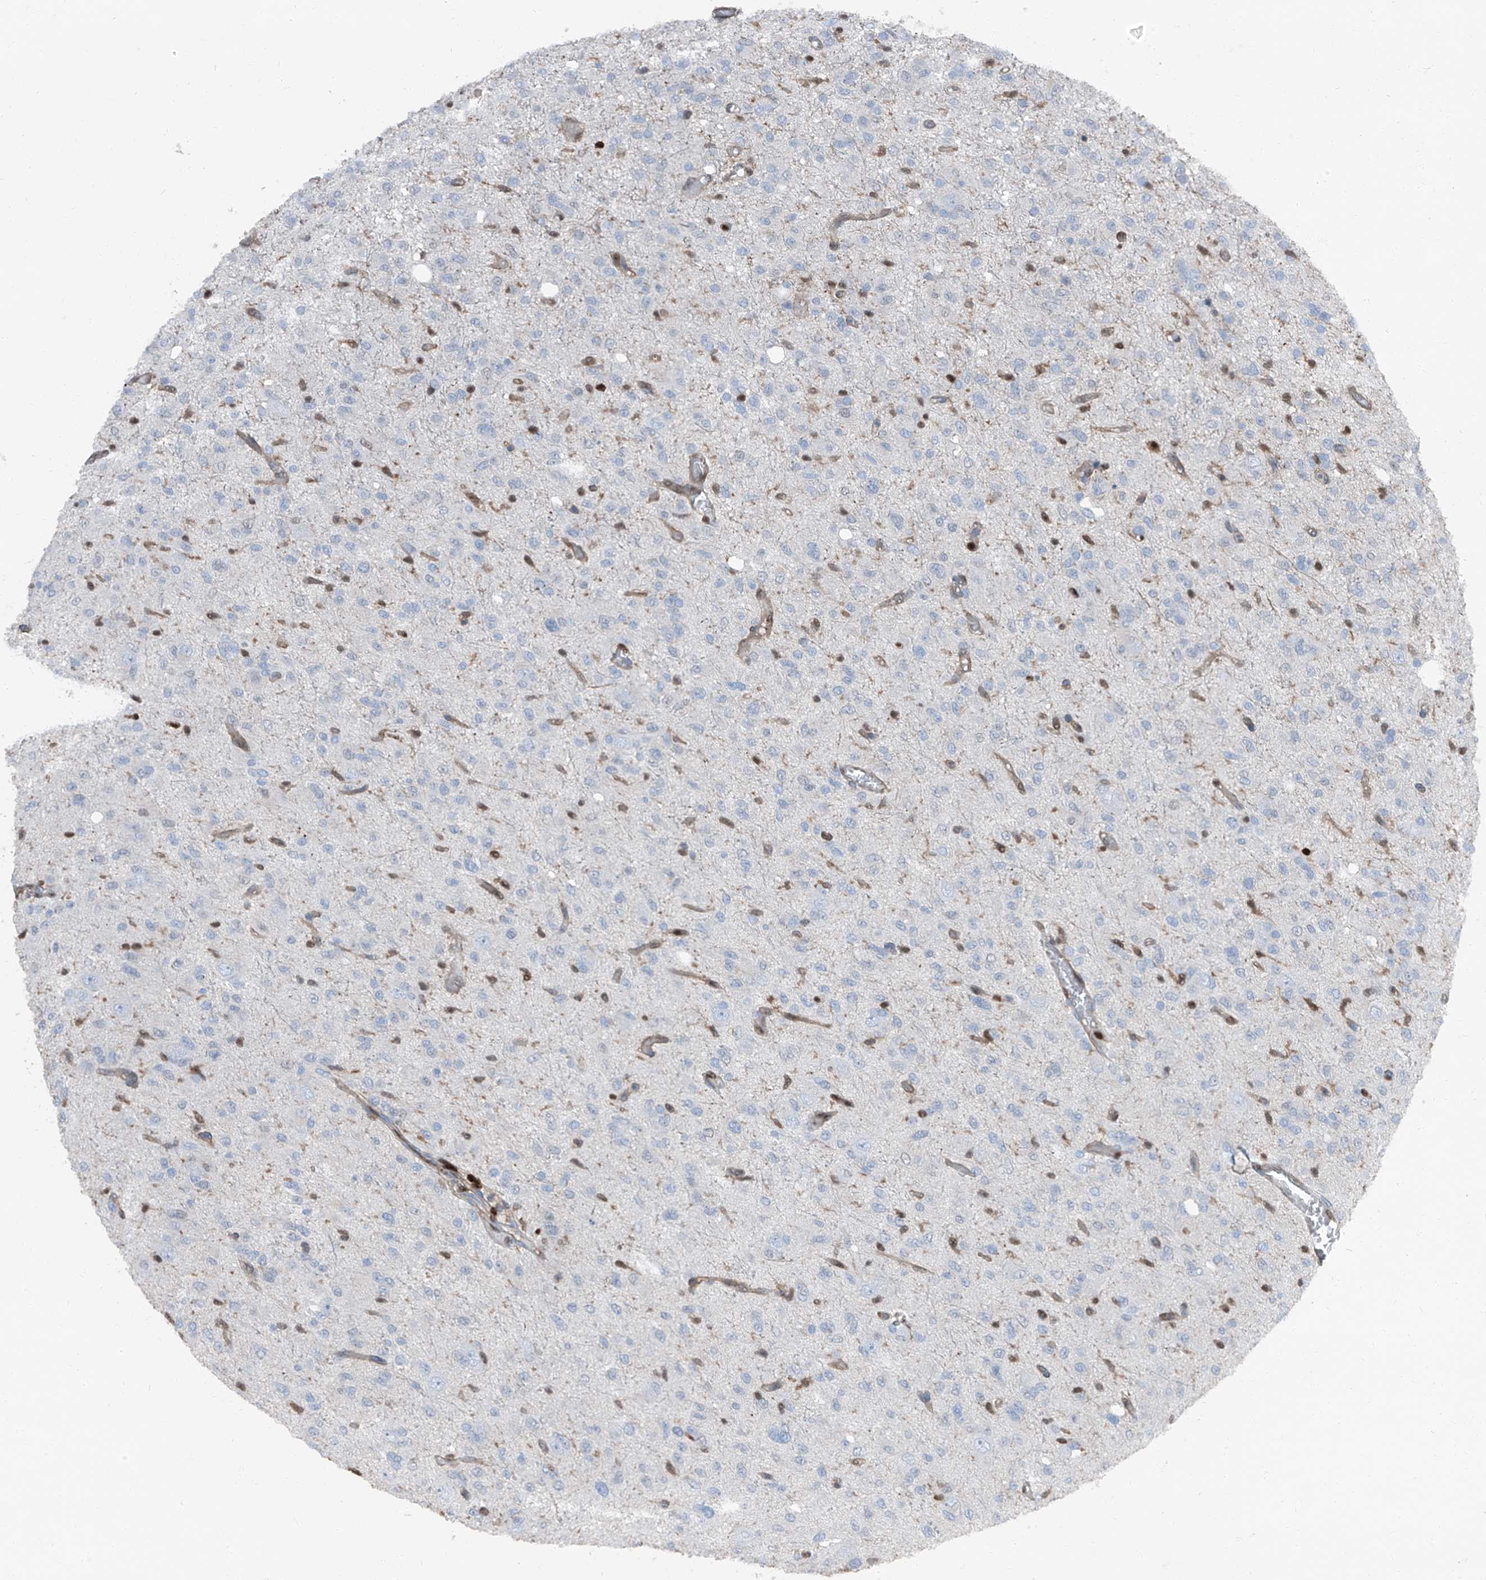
{"staining": {"intensity": "negative", "quantity": "none", "location": "none"}, "tissue": "glioma", "cell_type": "Tumor cells", "image_type": "cancer", "snomed": [{"axis": "morphology", "description": "Glioma, malignant, High grade"}, {"axis": "topography", "description": "Brain"}], "caption": "Tumor cells are negative for protein expression in human glioma.", "gene": "PSMB10", "patient": {"sex": "female", "age": 59}}